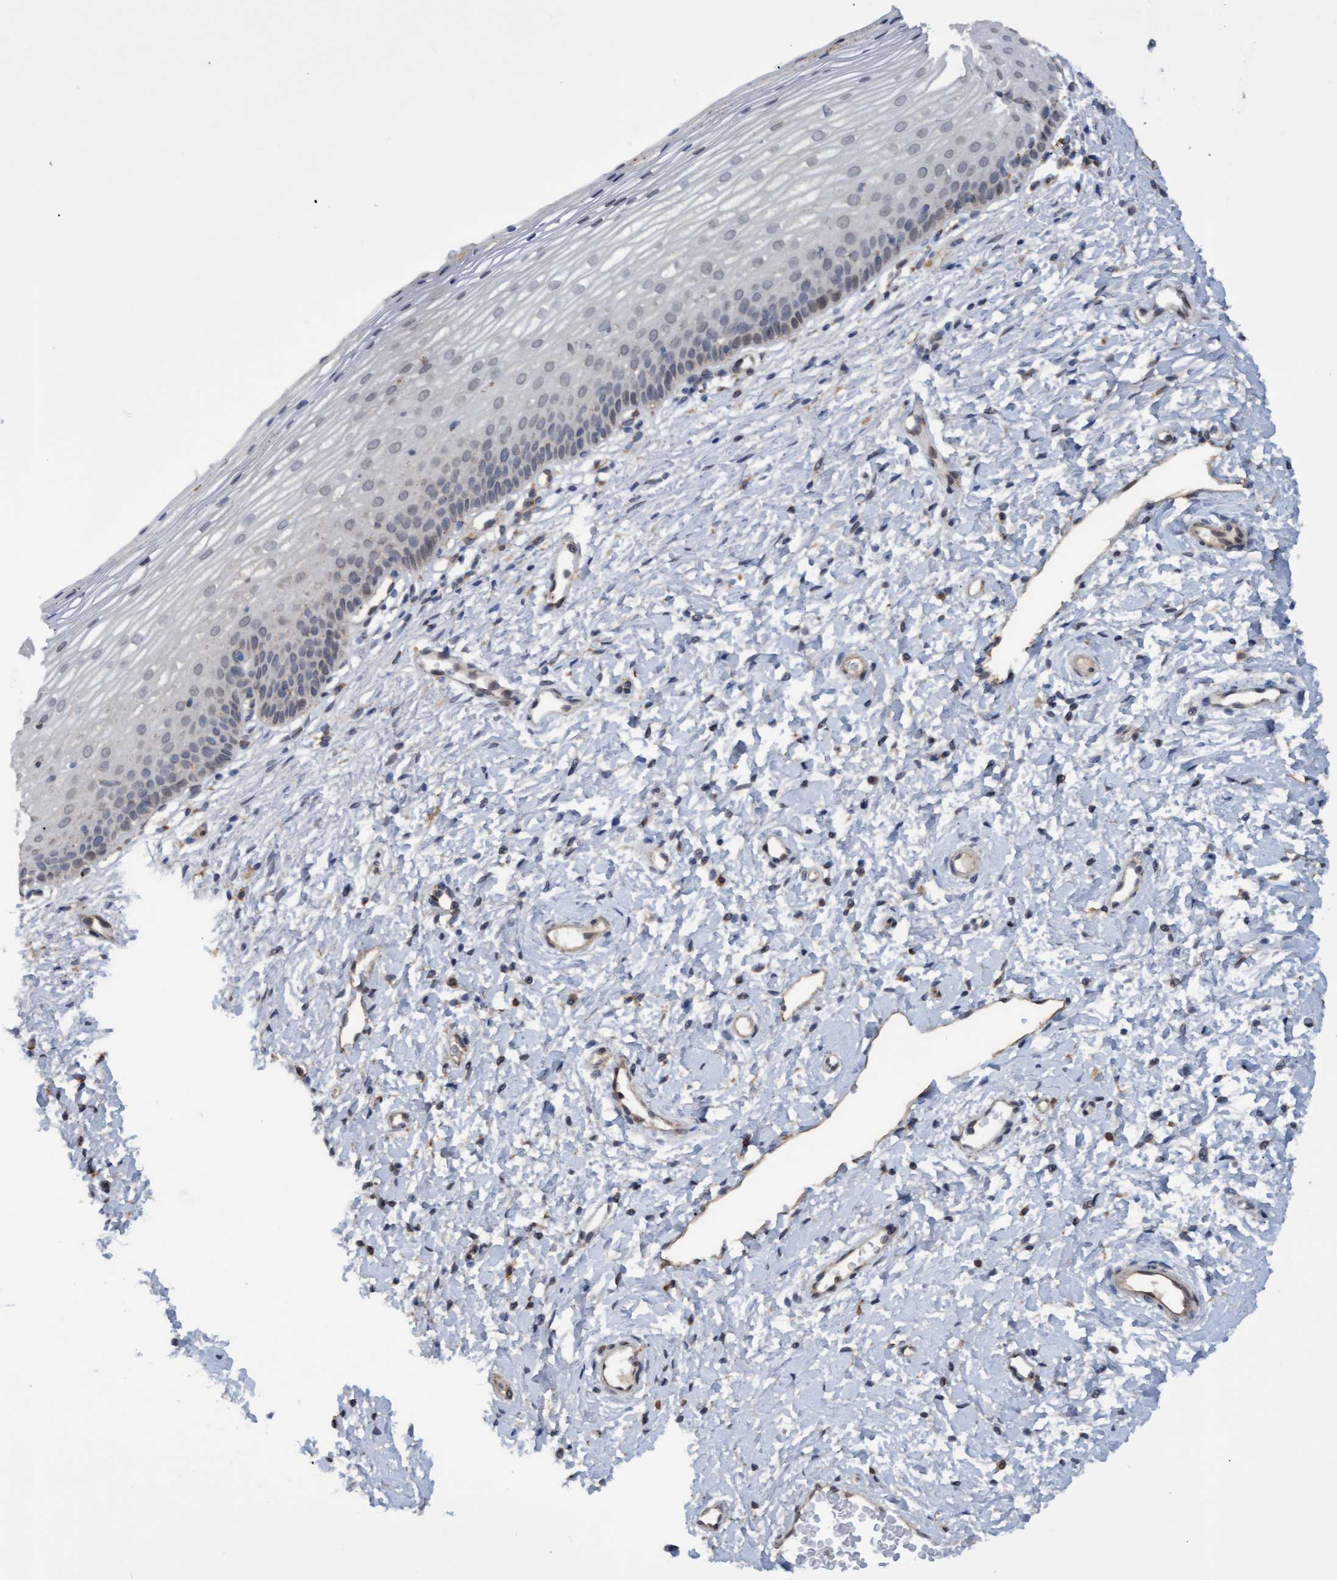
{"staining": {"intensity": "moderate", "quantity": ">75%", "location": "cytoplasmic/membranous"}, "tissue": "cervix", "cell_type": "Glandular cells", "image_type": "normal", "snomed": [{"axis": "morphology", "description": "Normal tissue, NOS"}, {"axis": "topography", "description": "Cervix"}], "caption": "Protein positivity by IHC shows moderate cytoplasmic/membranous staining in about >75% of glandular cells in unremarkable cervix.", "gene": "MGLL", "patient": {"sex": "female", "age": 72}}